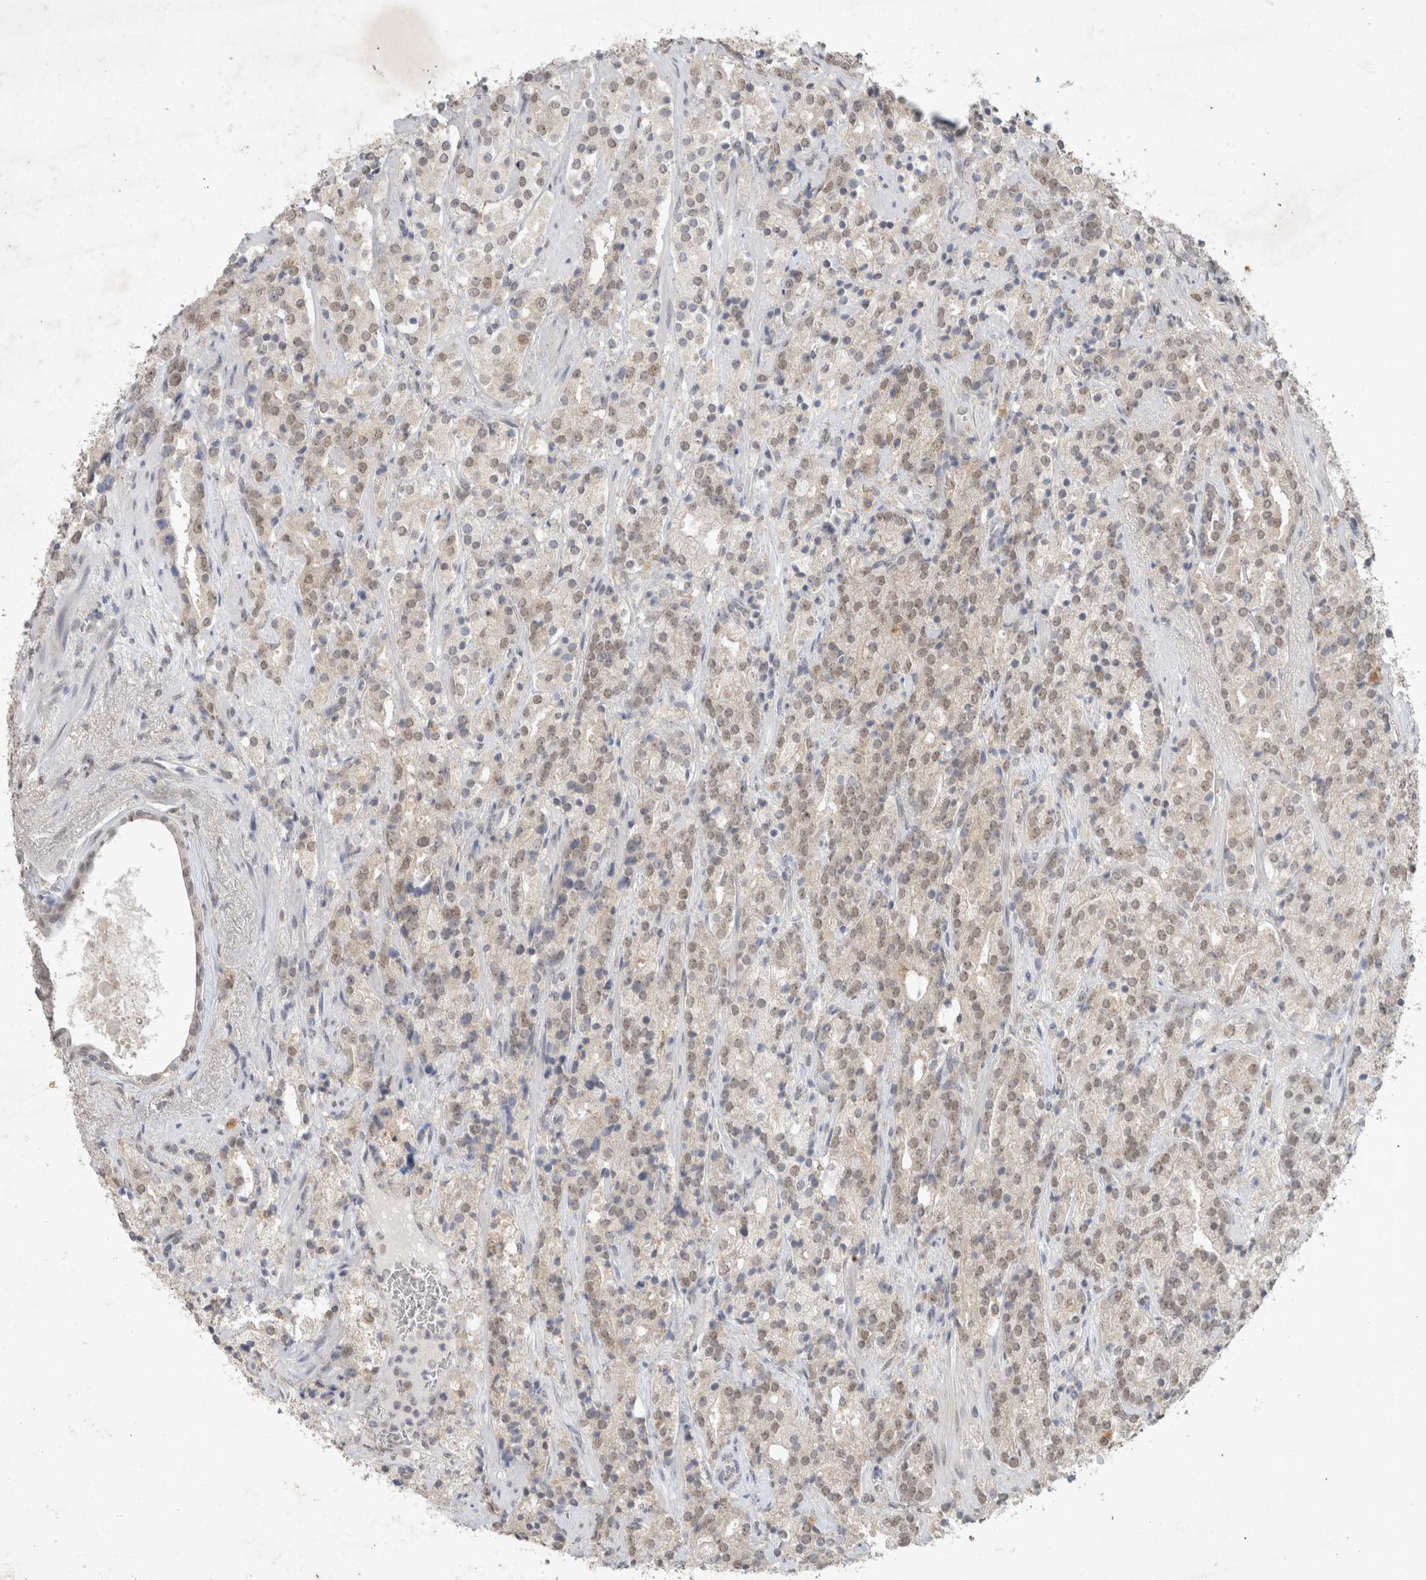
{"staining": {"intensity": "weak", "quantity": ">75%", "location": "nuclear"}, "tissue": "prostate cancer", "cell_type": "Tumor cells", "image_type": "cancer", "snomed": [{"axis": "morphology", "description": "Adenocarcinoma, High grade"}, {"axis": "topography", "description": "Prostate"}], "caption": "This micrograph exhibits immunohistochemistry (IHC) staining of human prostate cancer (adenocarcinoma (high-grade)), with low weak nuclear expression in approximately >75% of tumor cells.", "gene": "FBXO42", "patient": {"sex": "male", "age": 71}}